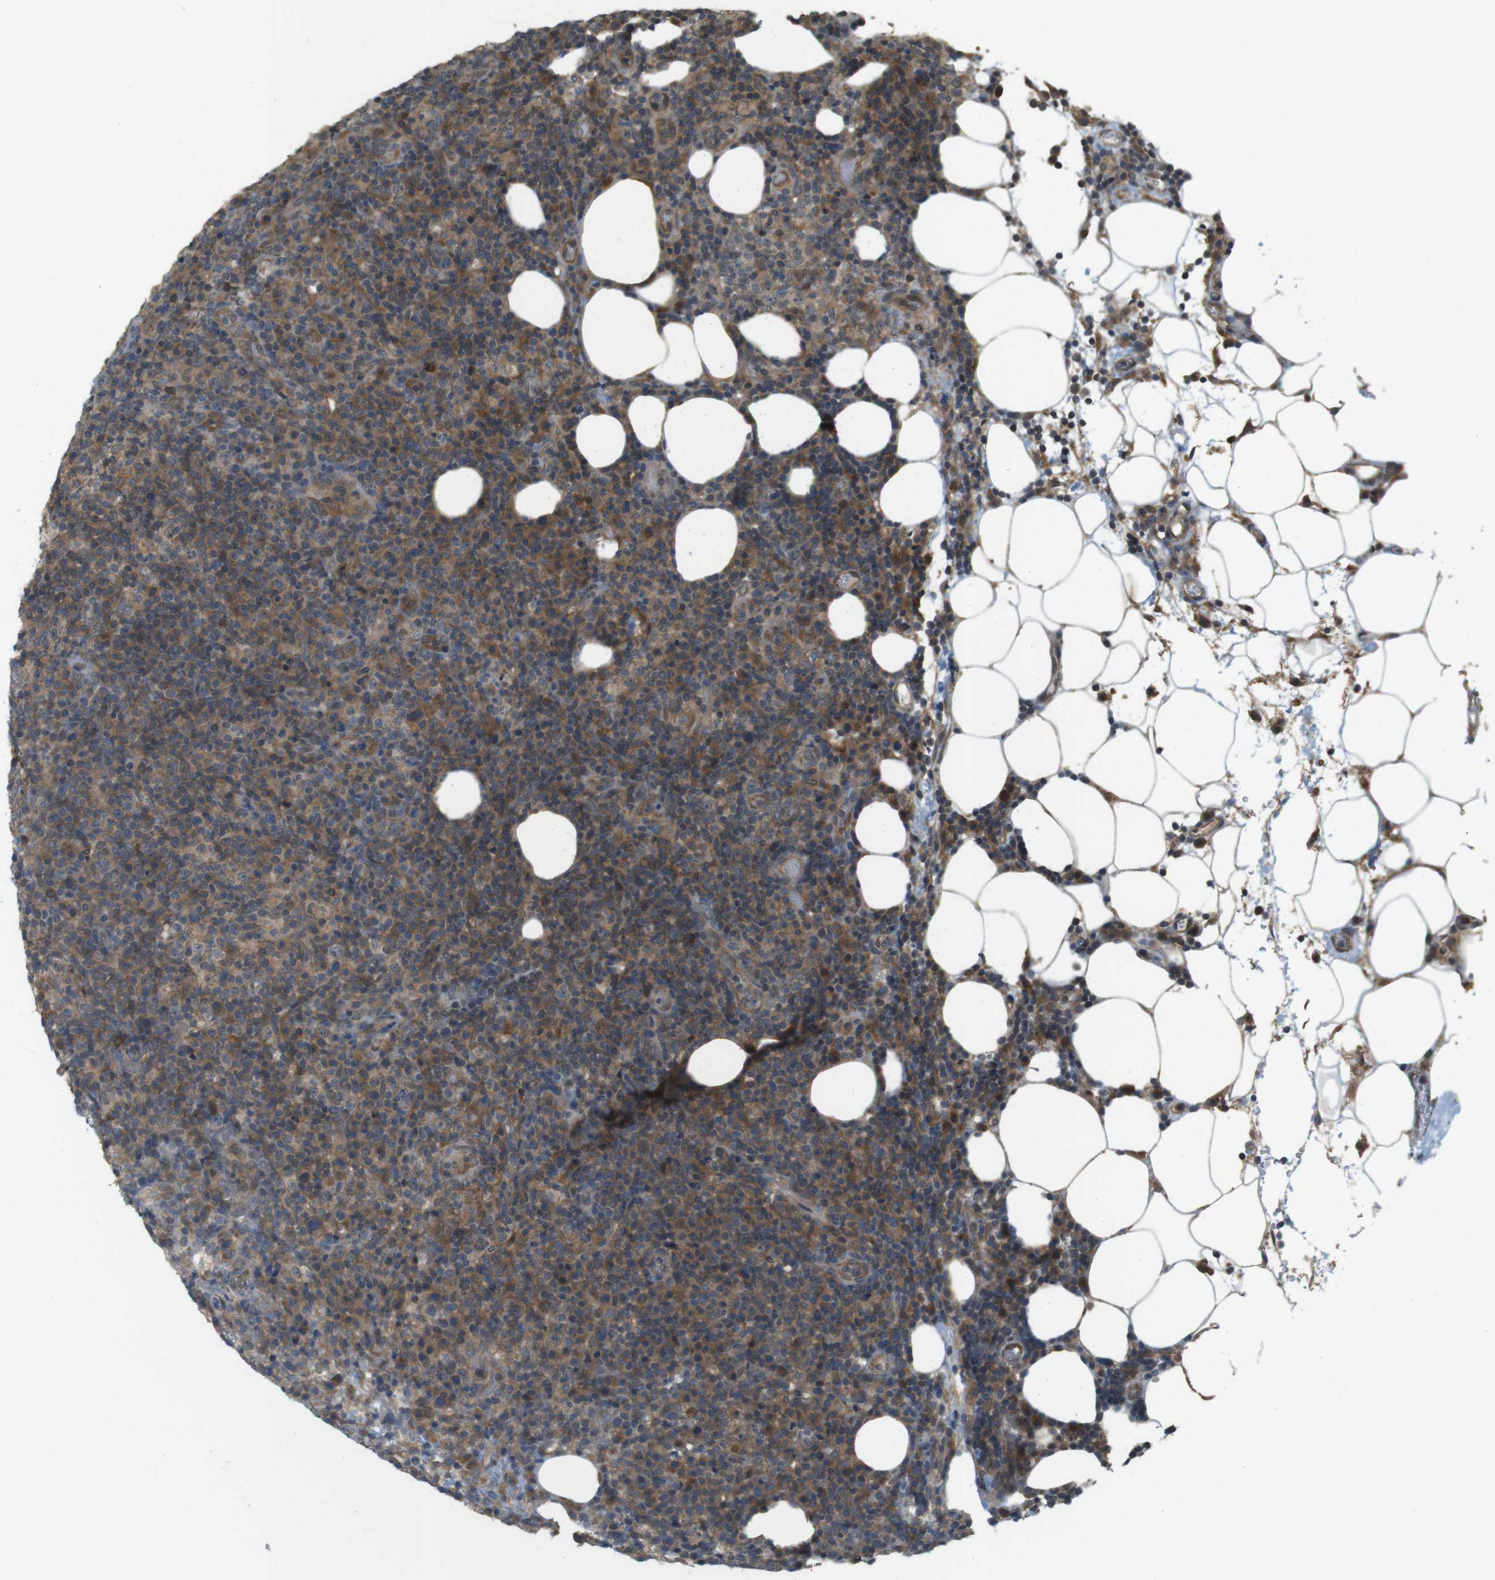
{"staining": {"intensity": "moderate", "quantity": "25%-75%", "location": "cytoplasmic/membranous"}, "tissue": "lymphoma", "cell_type": "Tumor cells", "image_type": "cancer", "snomed": [{"axis": "morphology", "description": "Malignant lymphoma, non-Hodgkin's type, High grade"}, {"axis": "topography", "description": "Lymph node"}], "caption": "Tumor cells show moderate cytoplasmic/membranous staining in about 25%-75% of cells in malignant lymphoma, non-Hodgkin's type (high-grade).", "gene": "RNF130", "patient": {"sex": "female", "age": 76}}